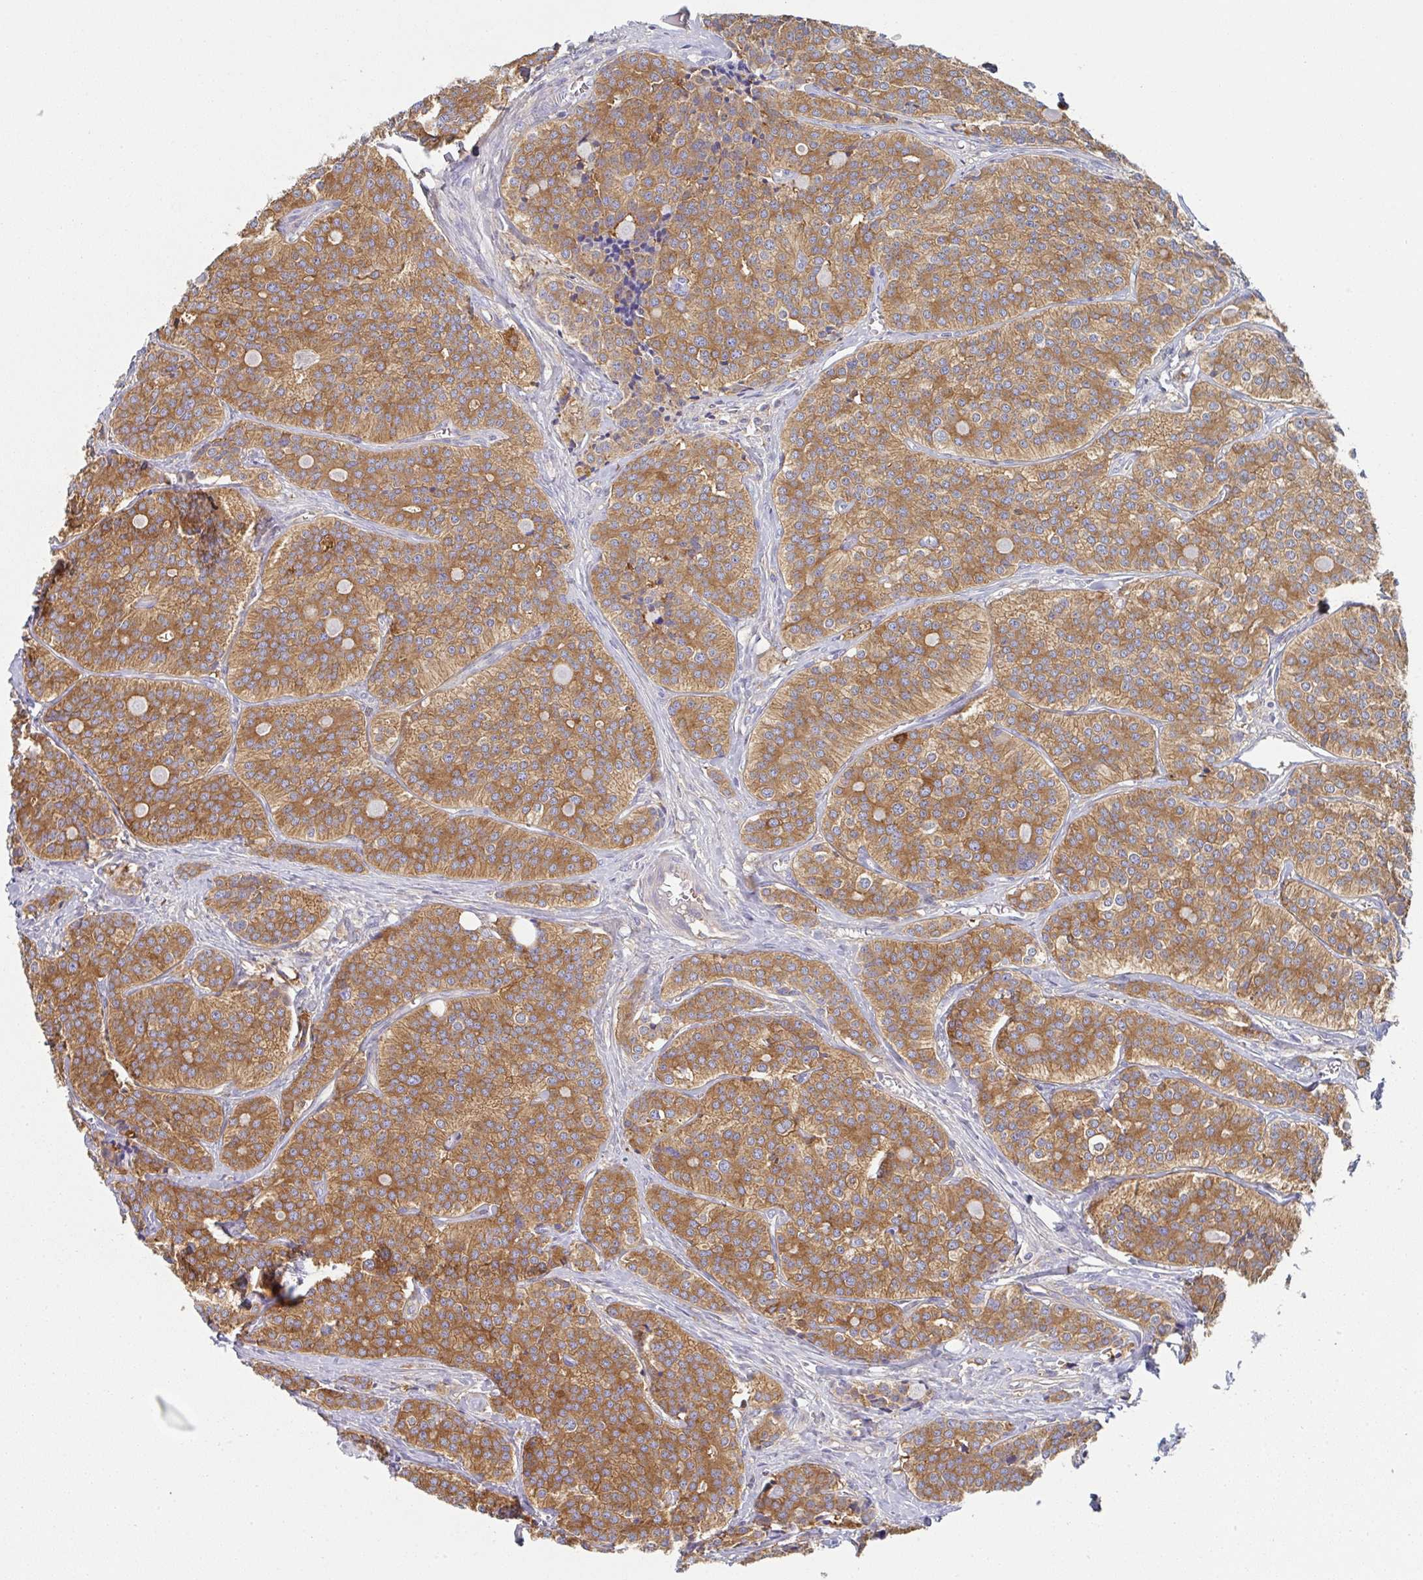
{"staining": {"intensity": "moderate", "quantity": ">75%", "location": "cytoplasmic/membranous"}, "tissue": "carcinoid", "cell_type": "Tumor cells", "image_type": "cancer", "snomed": [{"axis": "morphology", "description": "Carcinoid, malignant, NOS"}, {"axis": "topography", "description": "Small intestine"}], "caption": "Carcinoid tissue demonstrates moderate cytoplasmic/membranous staining in about >75% of tumor cells", "gene": "AMPD2", "patient": {"sex": "male", "age": 63}}